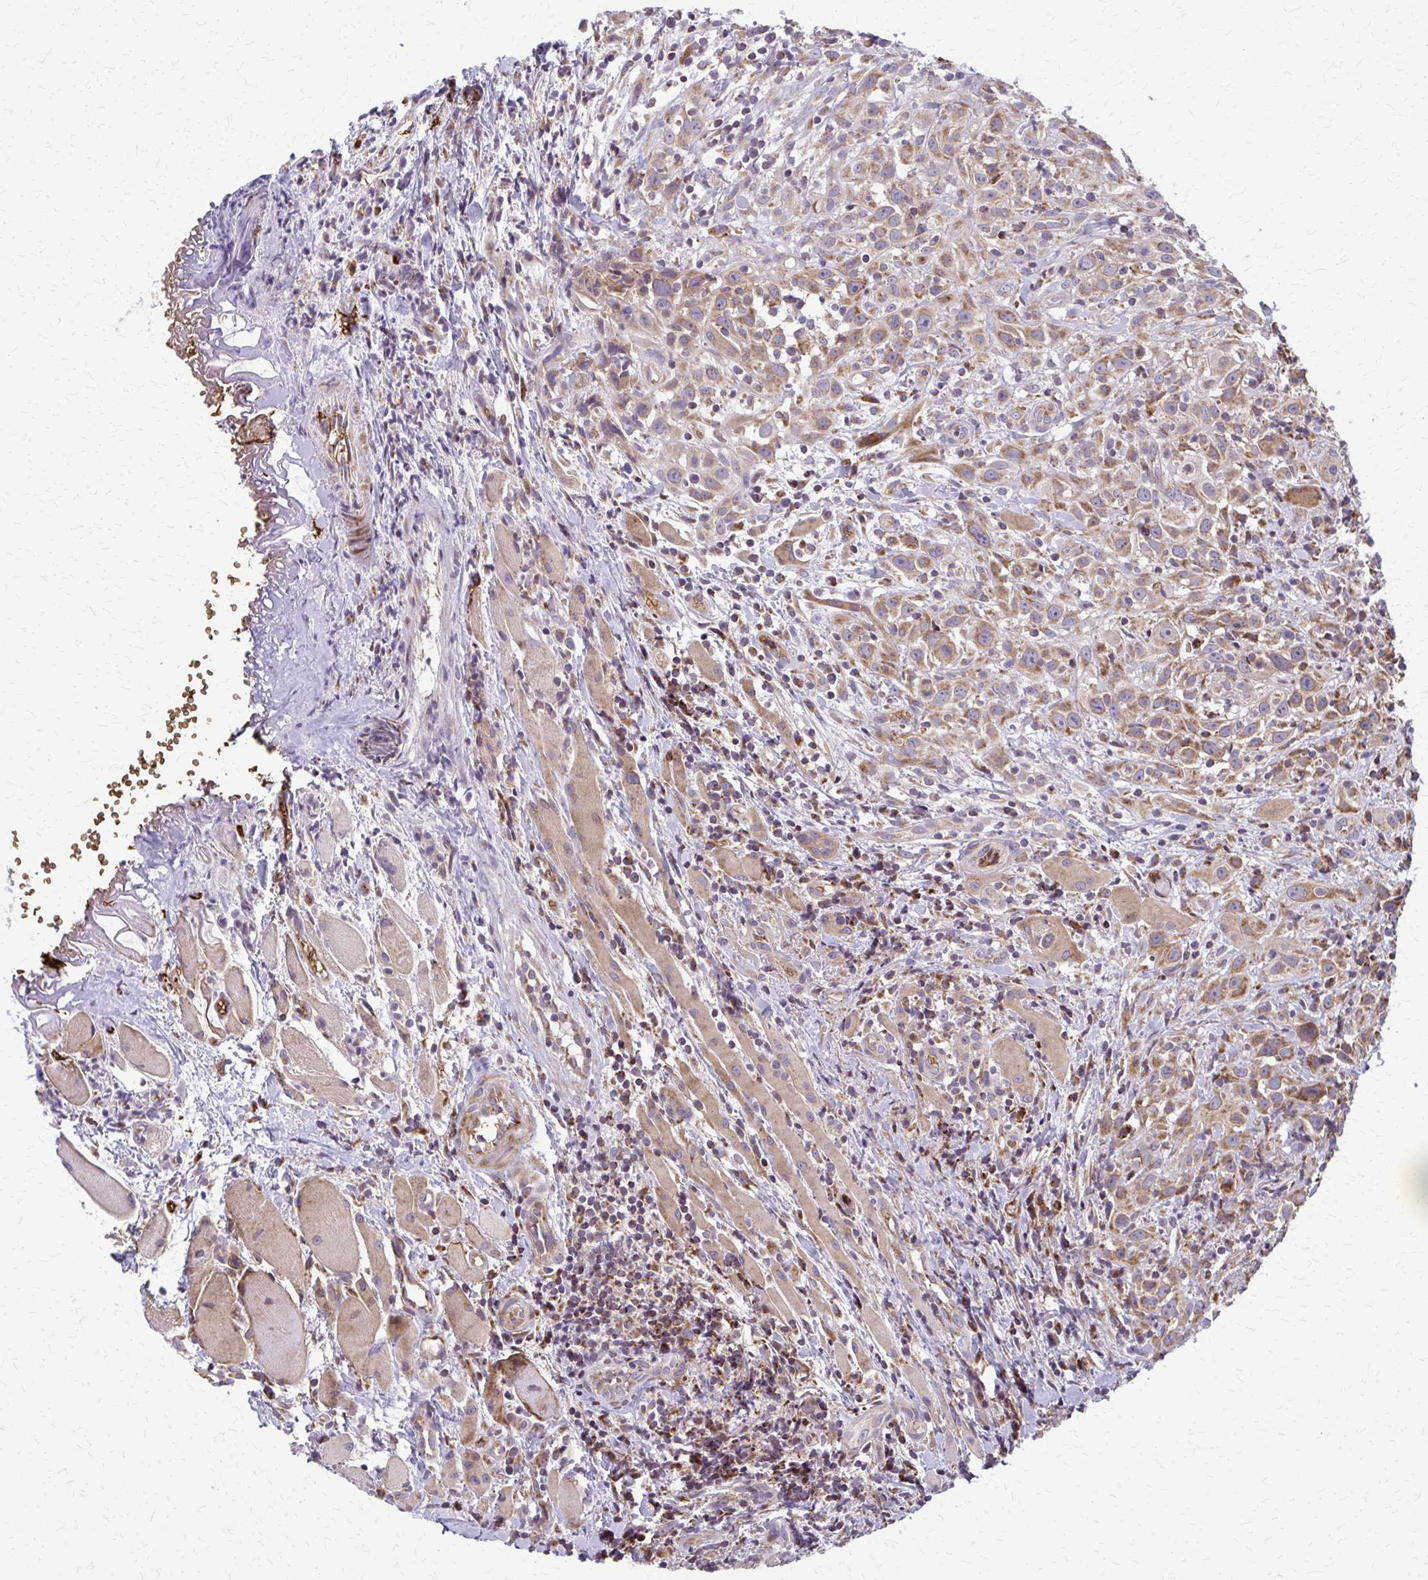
{"staining": {"intensity": "moderate", "quantity": ">75%", "location": "cytoplasmic/membranous"}, "tissue": "head and neck cancer", "cell_type": "Tumor cells", "image_type": "cancer", "snomed": [{"axis": "morphology", "description": "Squamous cell carcinoma, NOS"}, {"axis": "topography", "description": "Head-Neck"}], "caption": "IHC (DAB) staining of head and neck squamous cell carcinoma shows moderate cytoplasmic/membranous protein expression in about >75% of tumor cells. The staining was performed using DAB, with brown indicating positive protein expression. Nuclei are stained blue with hematoxylin.", "gene": "MCCC1", "patient": {"sex": "female", "age": 95}}